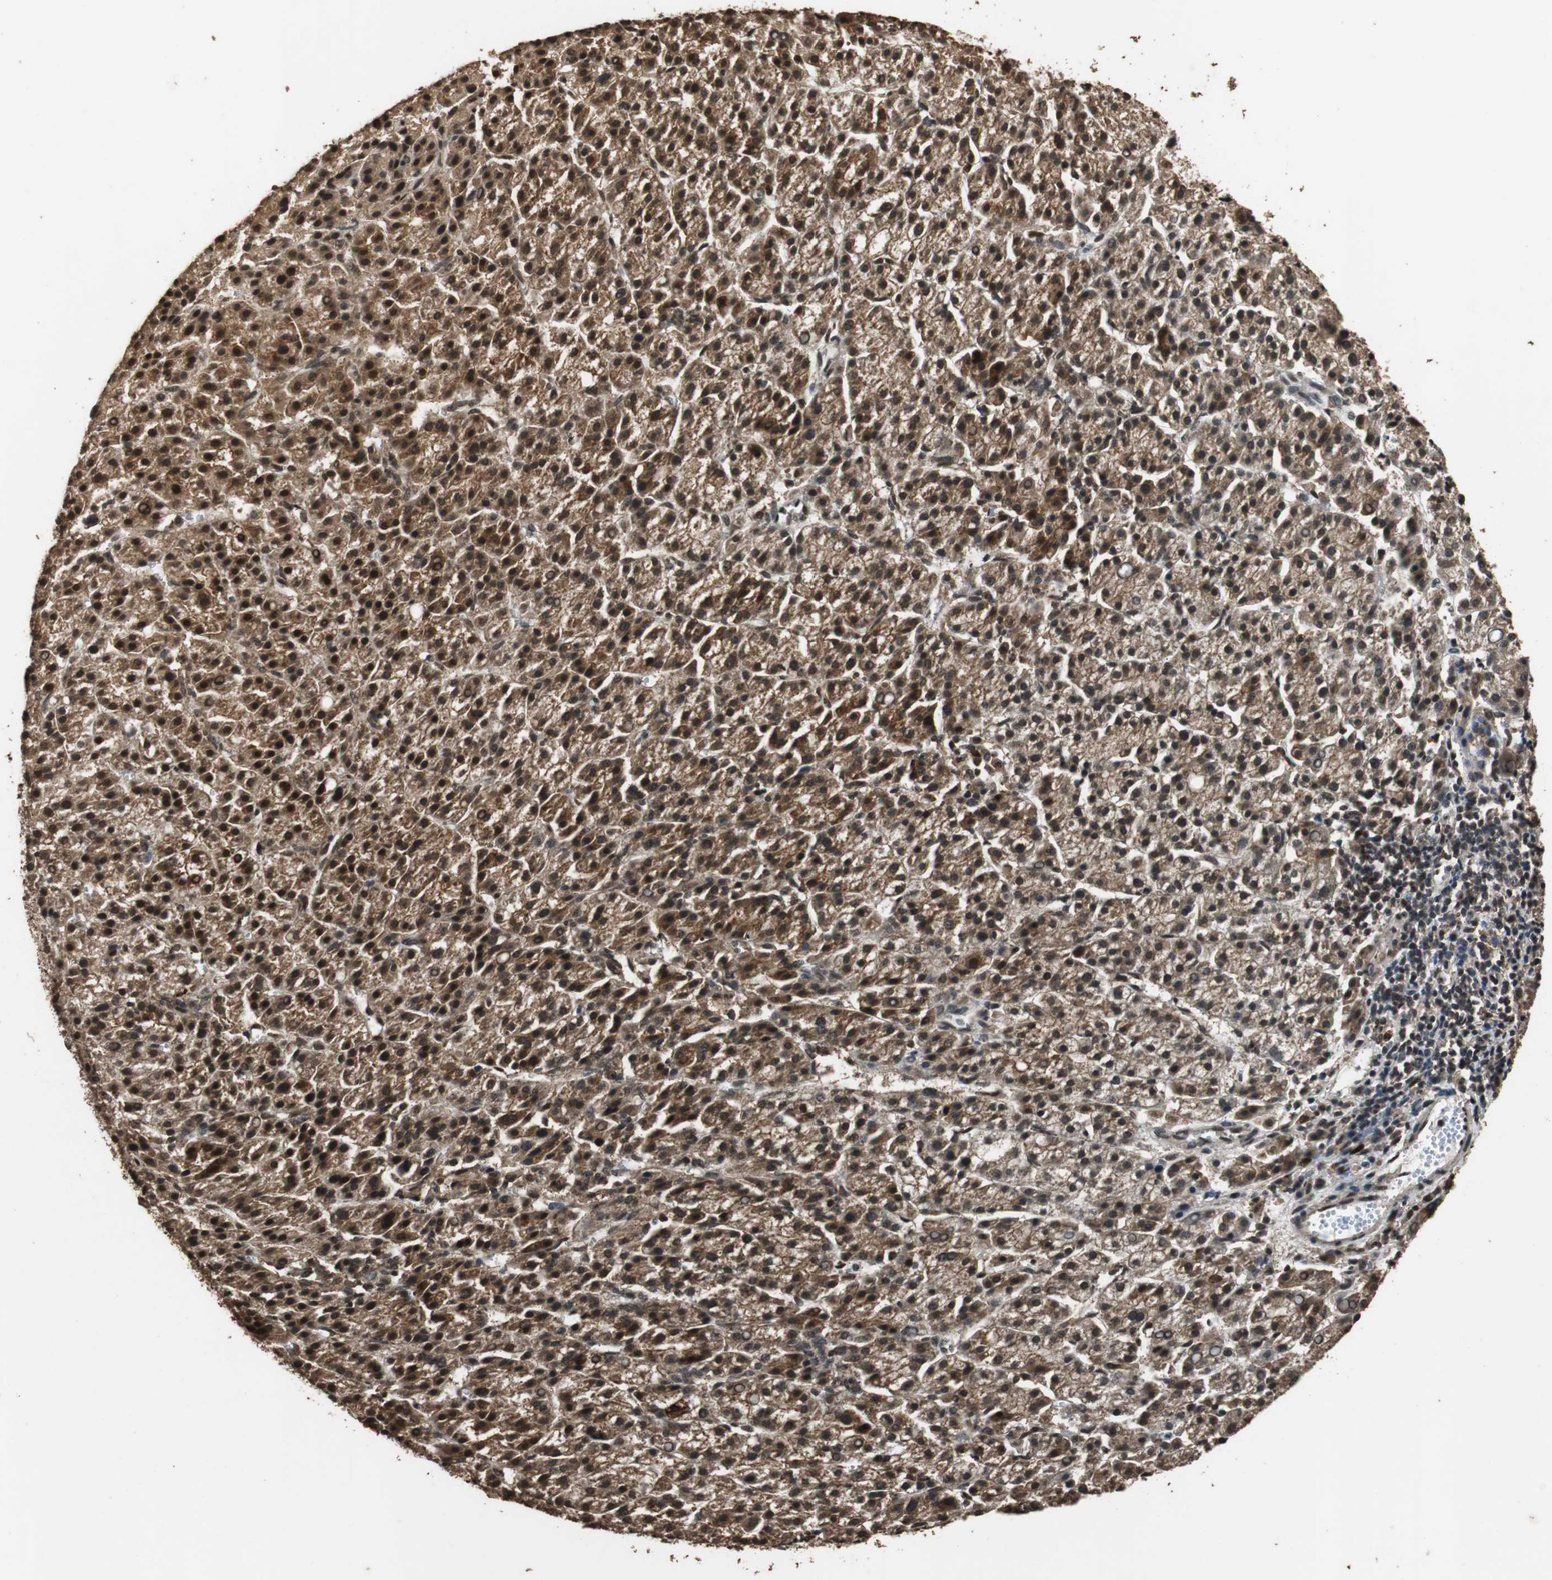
{"staining": {"intensity": "strong", "quantity": ">75%", "location": "cytoplasmic/membranous,nuclear"}, "tissue": "liver cancer", "cell_type": "Tumor cells", "image_type": "cancer", "snomed": [{"axis": "morphology", "description": "Carcinoma, Hepatocellular, NOS"}, {"axis": "topography", "description": "Liver"}], "caption": "Protein staining displays strong cytoplasmic/membranous and nuclear staining in approximately >75% of tumor cells in liver hepatocellular carcinoma. The staining was performed using DAB, with brown indicating positive protein expression. Nuclei are stained blue with hematoxylin.", "gene": "ZNF18", "patient": {"sex": "female", "age": 58}}